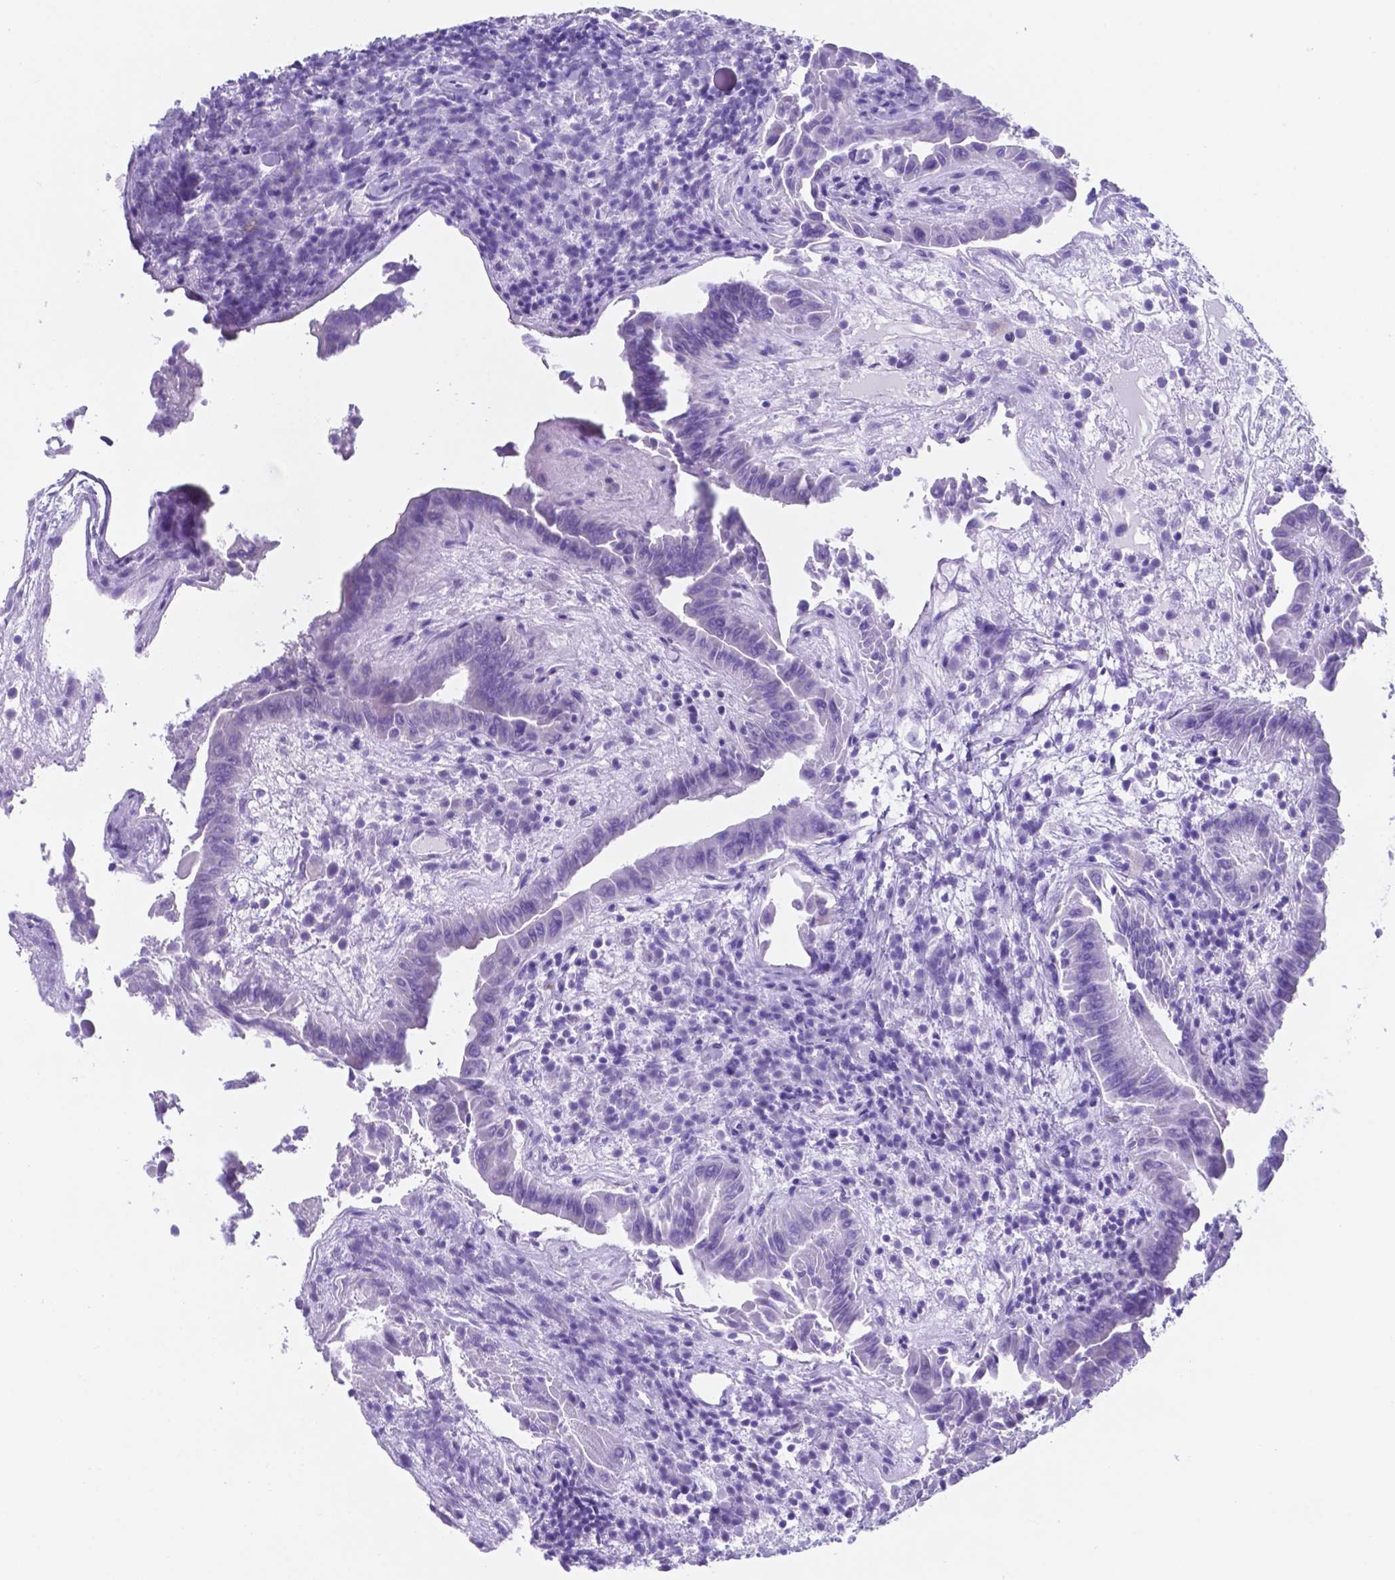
{"staining": {"intensity": "negative", "quantity": "none", "location": "none"}, "tissue": "thyroid cancer", "cell_type": "Tumor cells", "image_type": "cancer", "snomed": [{"axis": "morphology", "description": "Papillary adenocarcinoma, NOS"}, {"axis": "topography", "description": "Thyroid gland"}], "caption": "There is no significant staining in tumor cells of thyroid cancer.", "gene": "DNAAF8", "patient": {"sex": "female", "age": 37}}